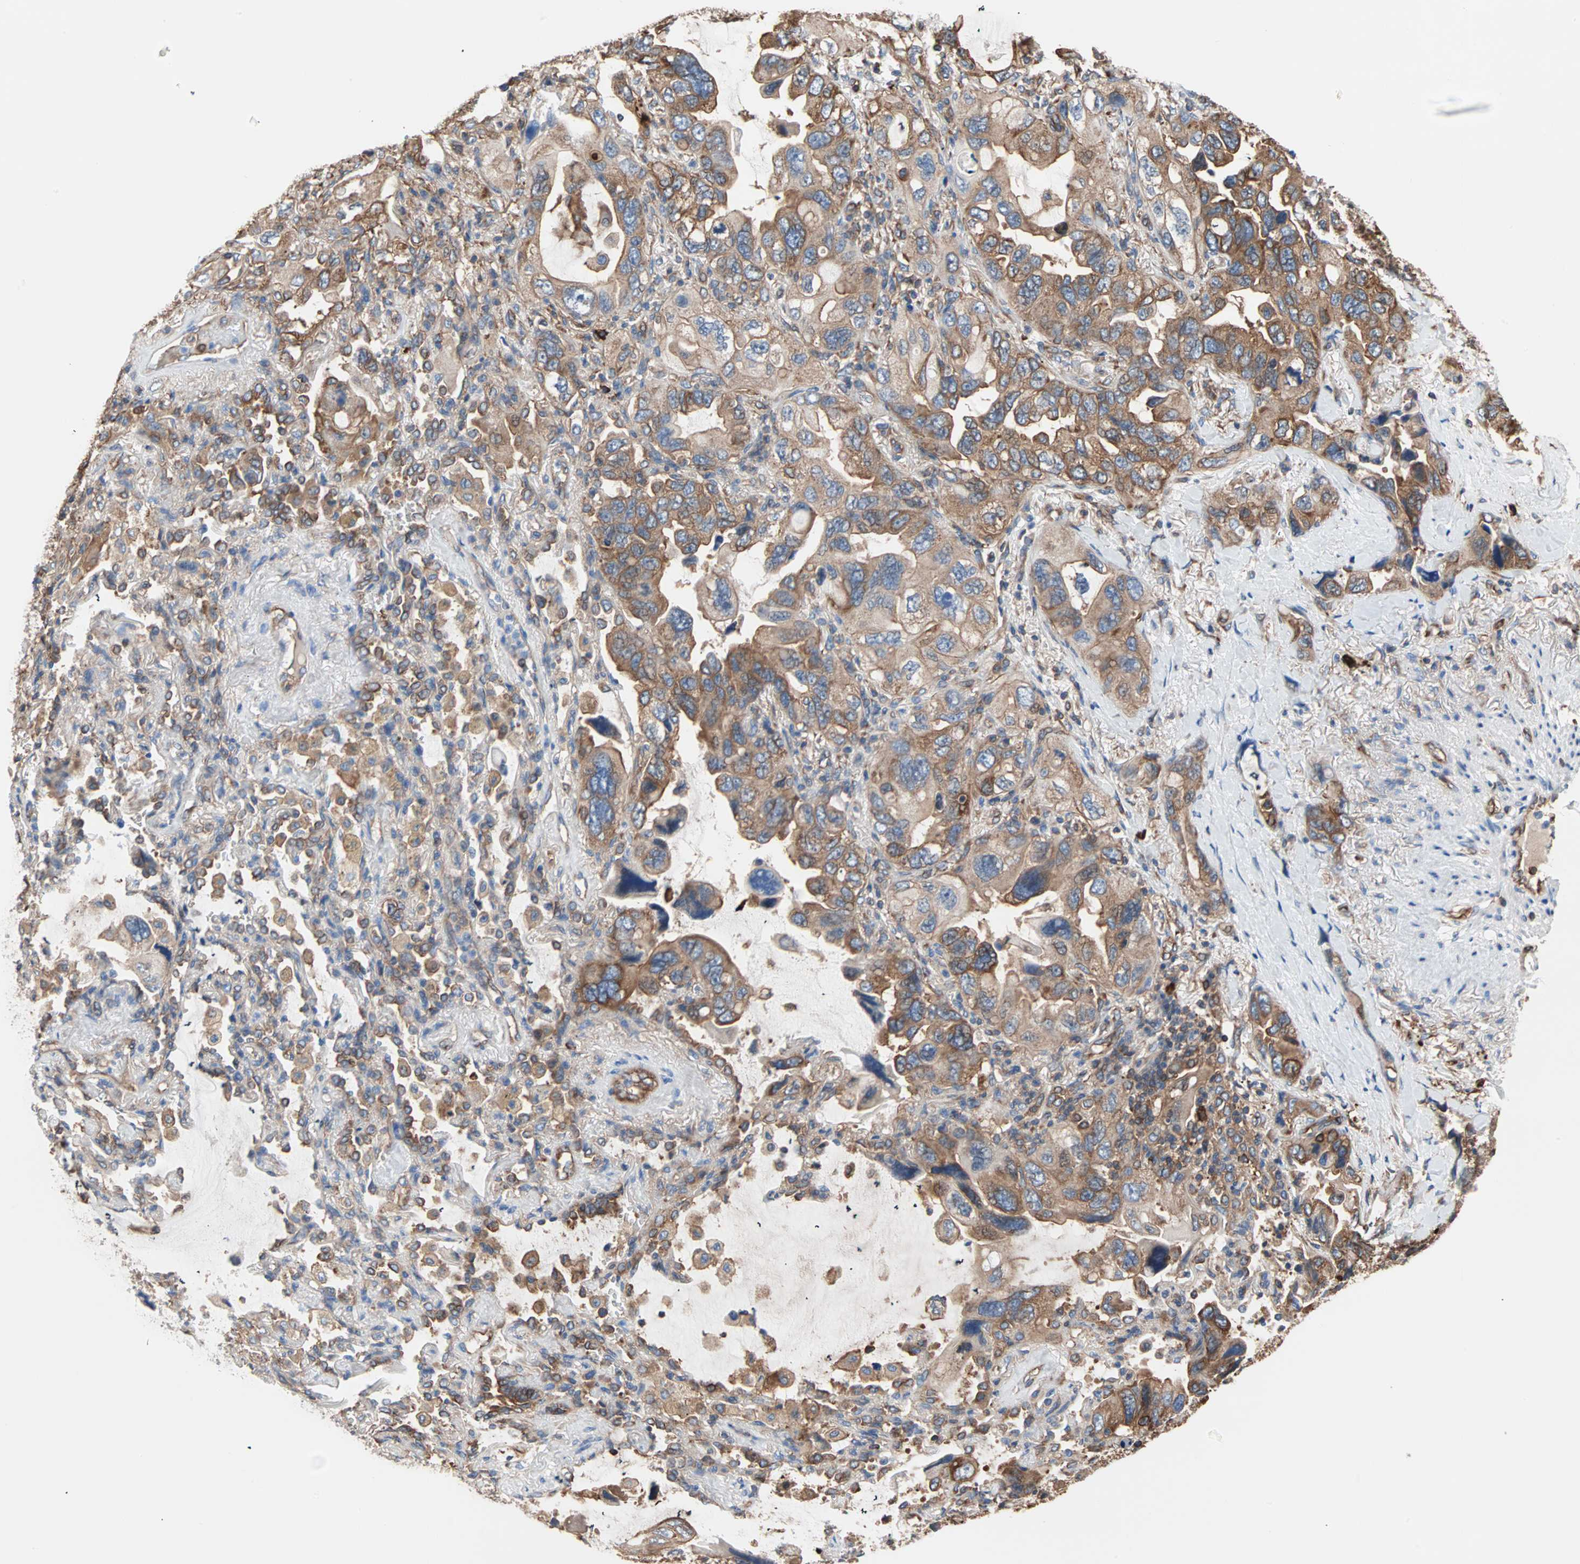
{"staining": {"intensity": "moderate", "quantity": ">75%", "location": "cytoplasmic/membranous"}, "tissue": "lung cancer", "cell_type": "Tumor cells", "image_type": "cancer", "snomed": [{"axis": "morphology", "description": "Squamous cell carcinoma, NOS"}, {"axis": "topography", "description": "Lung"}], "caption": "Human lung cancer stained with a brown dye exhibits moderate cytoplasmic/membranous positive expression in approximately >75% of tumor cells.", "gene": "EEF2", "patient": {"sex": "female", "age": 73}}